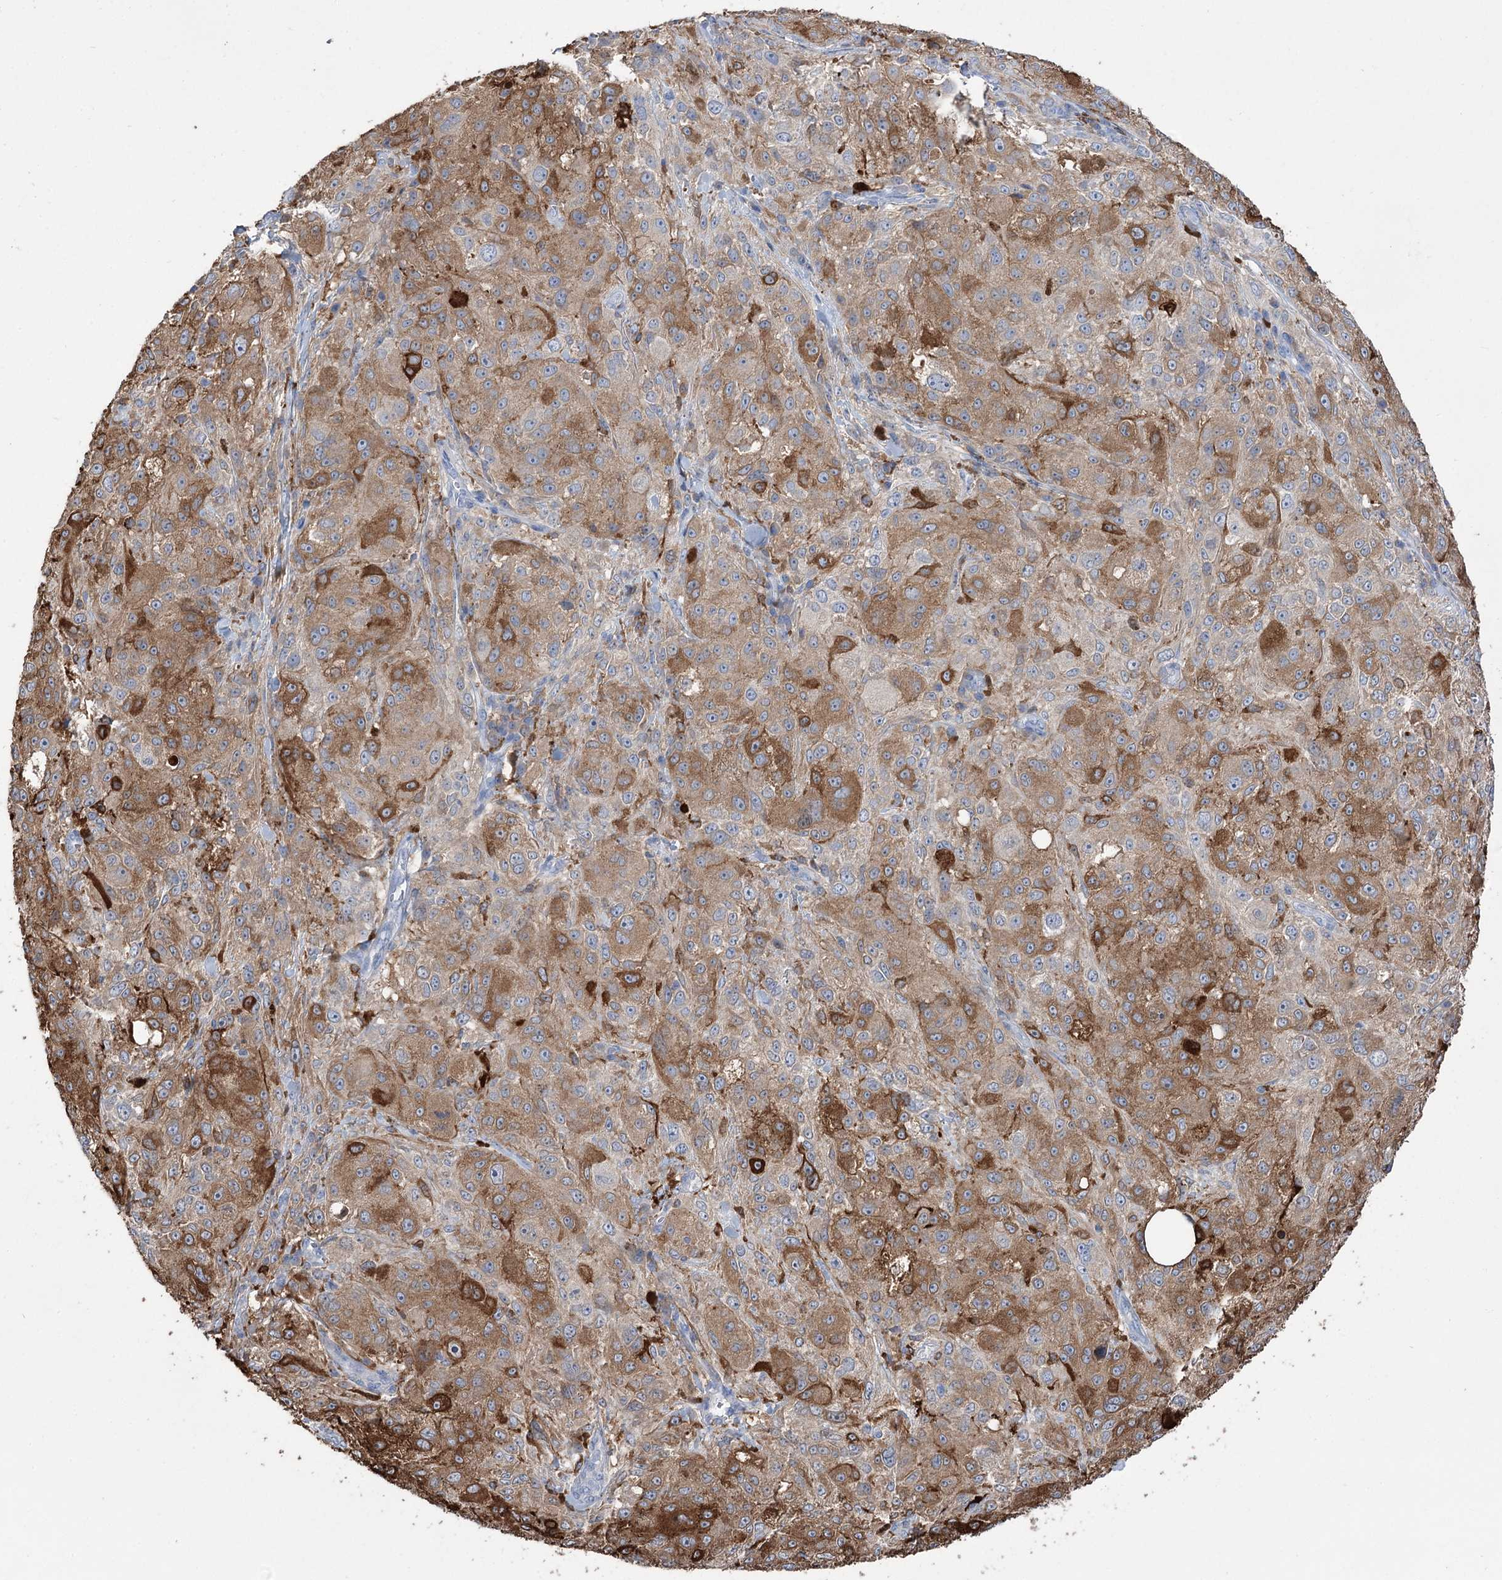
{"staining": {"intensity": "strong", "quantity": "25%-75%", "location": "cytoplasmic/membranous"}, "tissue": "melanoma", "cell_type": "Tumor cells", "image_type": "cancer", "snomed": [{"axis": "morphology", "description": "Necrosis, NOS"}, {"axis": "morphology", "description": "Malignant melanoma, NOS"}, {"axis": "topography", "description": "Skin"}], "caption": "An immunohistochemistry histopathology image of neoplastic tissue is shown. Protein staining in brown highlights strong cytoplasmic/membranous positivity in malignant melanoma within tumor cells.", "gene": "ZNF622", "patient": {"sex": "female", "age": 87}}